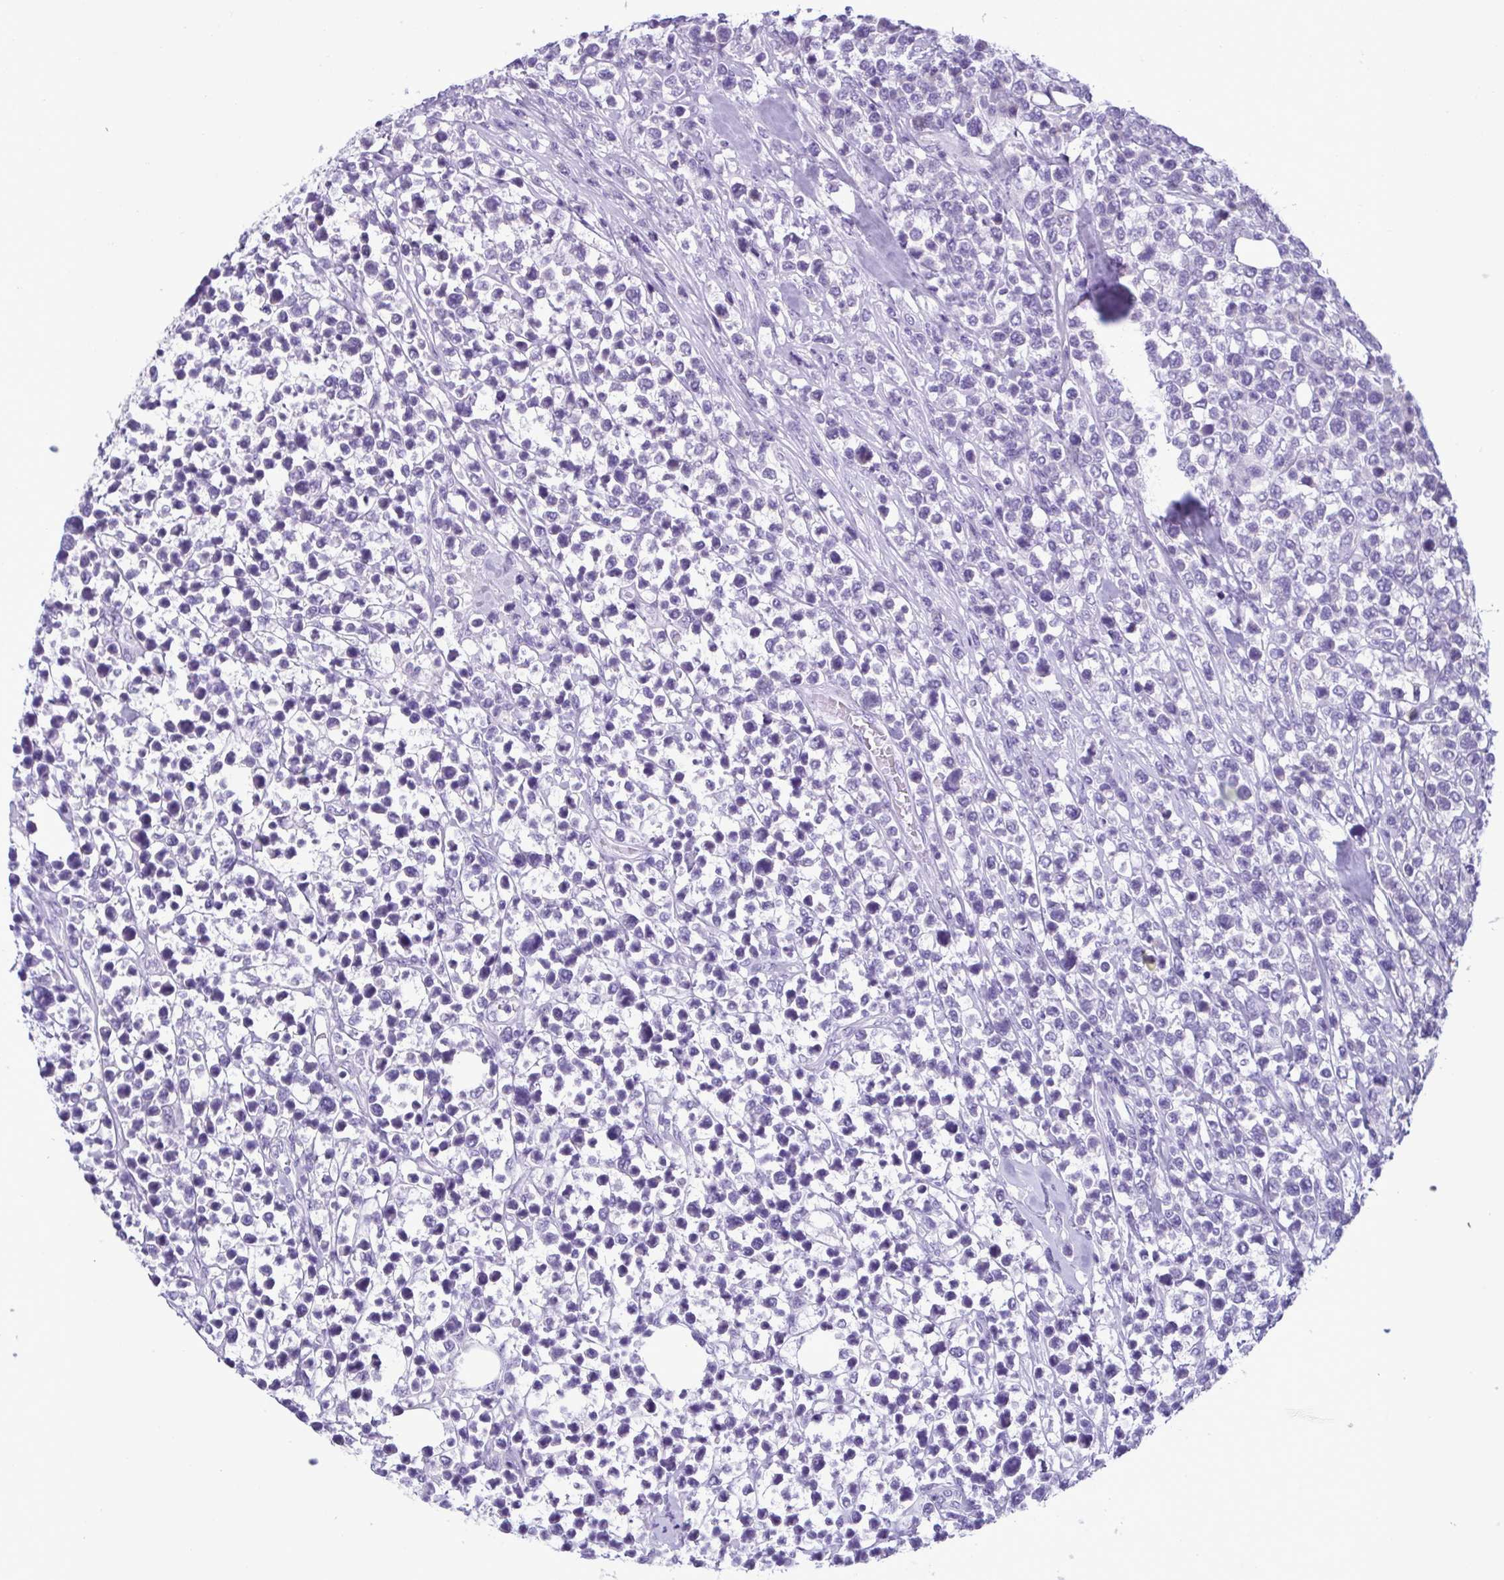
{"staining": {"intensity": "negative", "quantity": "none", "location": "none"}, "tissue": "lymphoma", "cell_type": "Tumor cells", "image_type": "cancer", "snomed": [{"axis": "morphology", "description": "Malignant lymphoma, non-Hodgkin's type, High grade"}, {"axis": "topography", "description": "Soft tissue"}], "caption": "Immunohistochemical staining of high-grade malignant lymphoma, non-Hodgkin's type reveals no significant expression in tumor cells.", "gene": "INAFM1", "patient": {"sex": "female", "age": 56}}